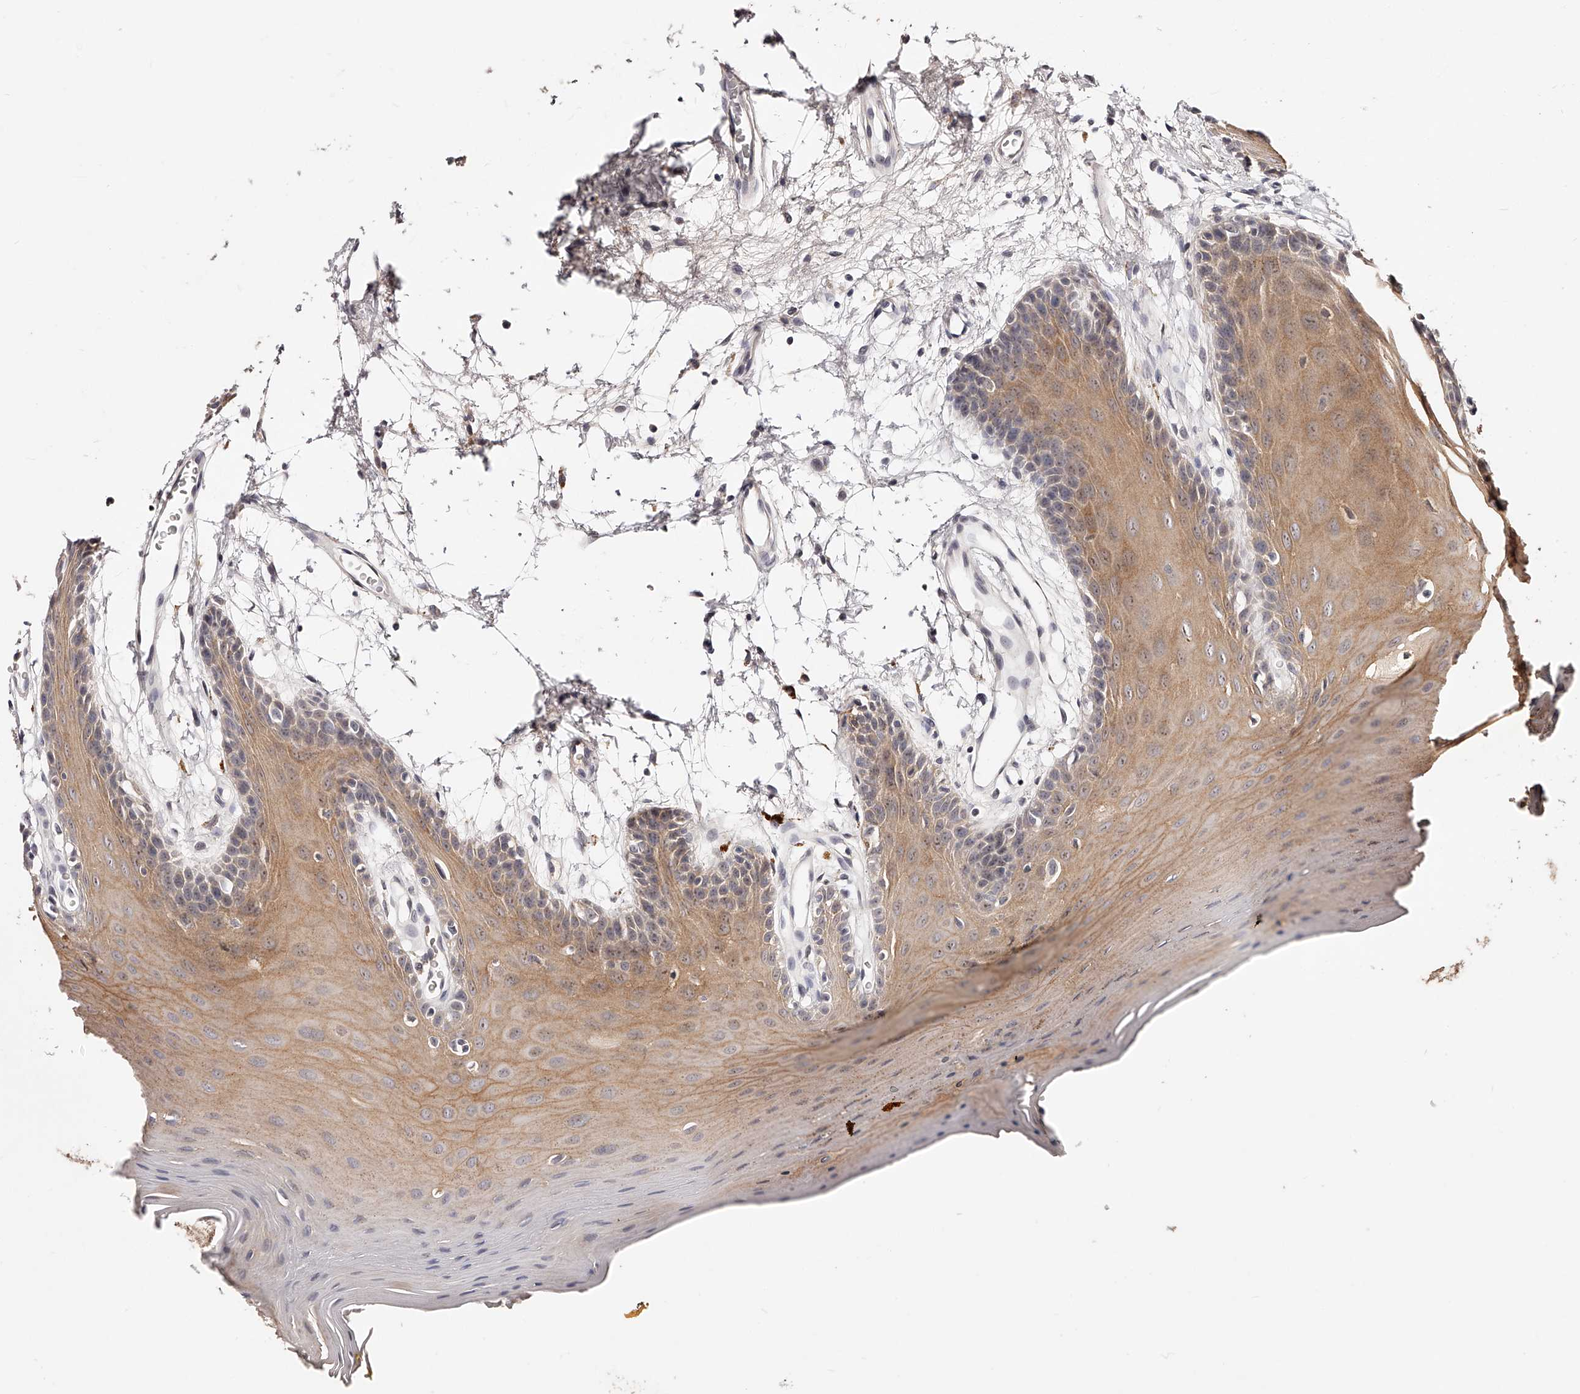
{"staining": {"intensity": "moderate", "quantity": ">75%", "location": "cytoplasmic/membranous"}, "tissue": "oral mucosa", "cell_type": "Squamous epithelial cells", "image_type": "normal", "snomed": [{"axis": "morphology", "description": "Normal tissue, NOS"}, {"axis": "morphology", "description": "Squamous cell carcinoma, NOS"}, {"axis": "topography", "description": "Skeletal muscle"}, {"axis": "topography", "description": "Oral tissue"}, {"axis": "topography", "description": "Salivary gland"}, {"axis": "topography", "description": "Head-Neck"}], "caption": "Brown immunohistochemical staining in benign oral mucosa reveals moderate cytoplasmic/membranous positivity in approximately >75% of squamous epithelial cells.", "gene": "PHACTR1", "patient": {"sex": "male", "age": 54}}